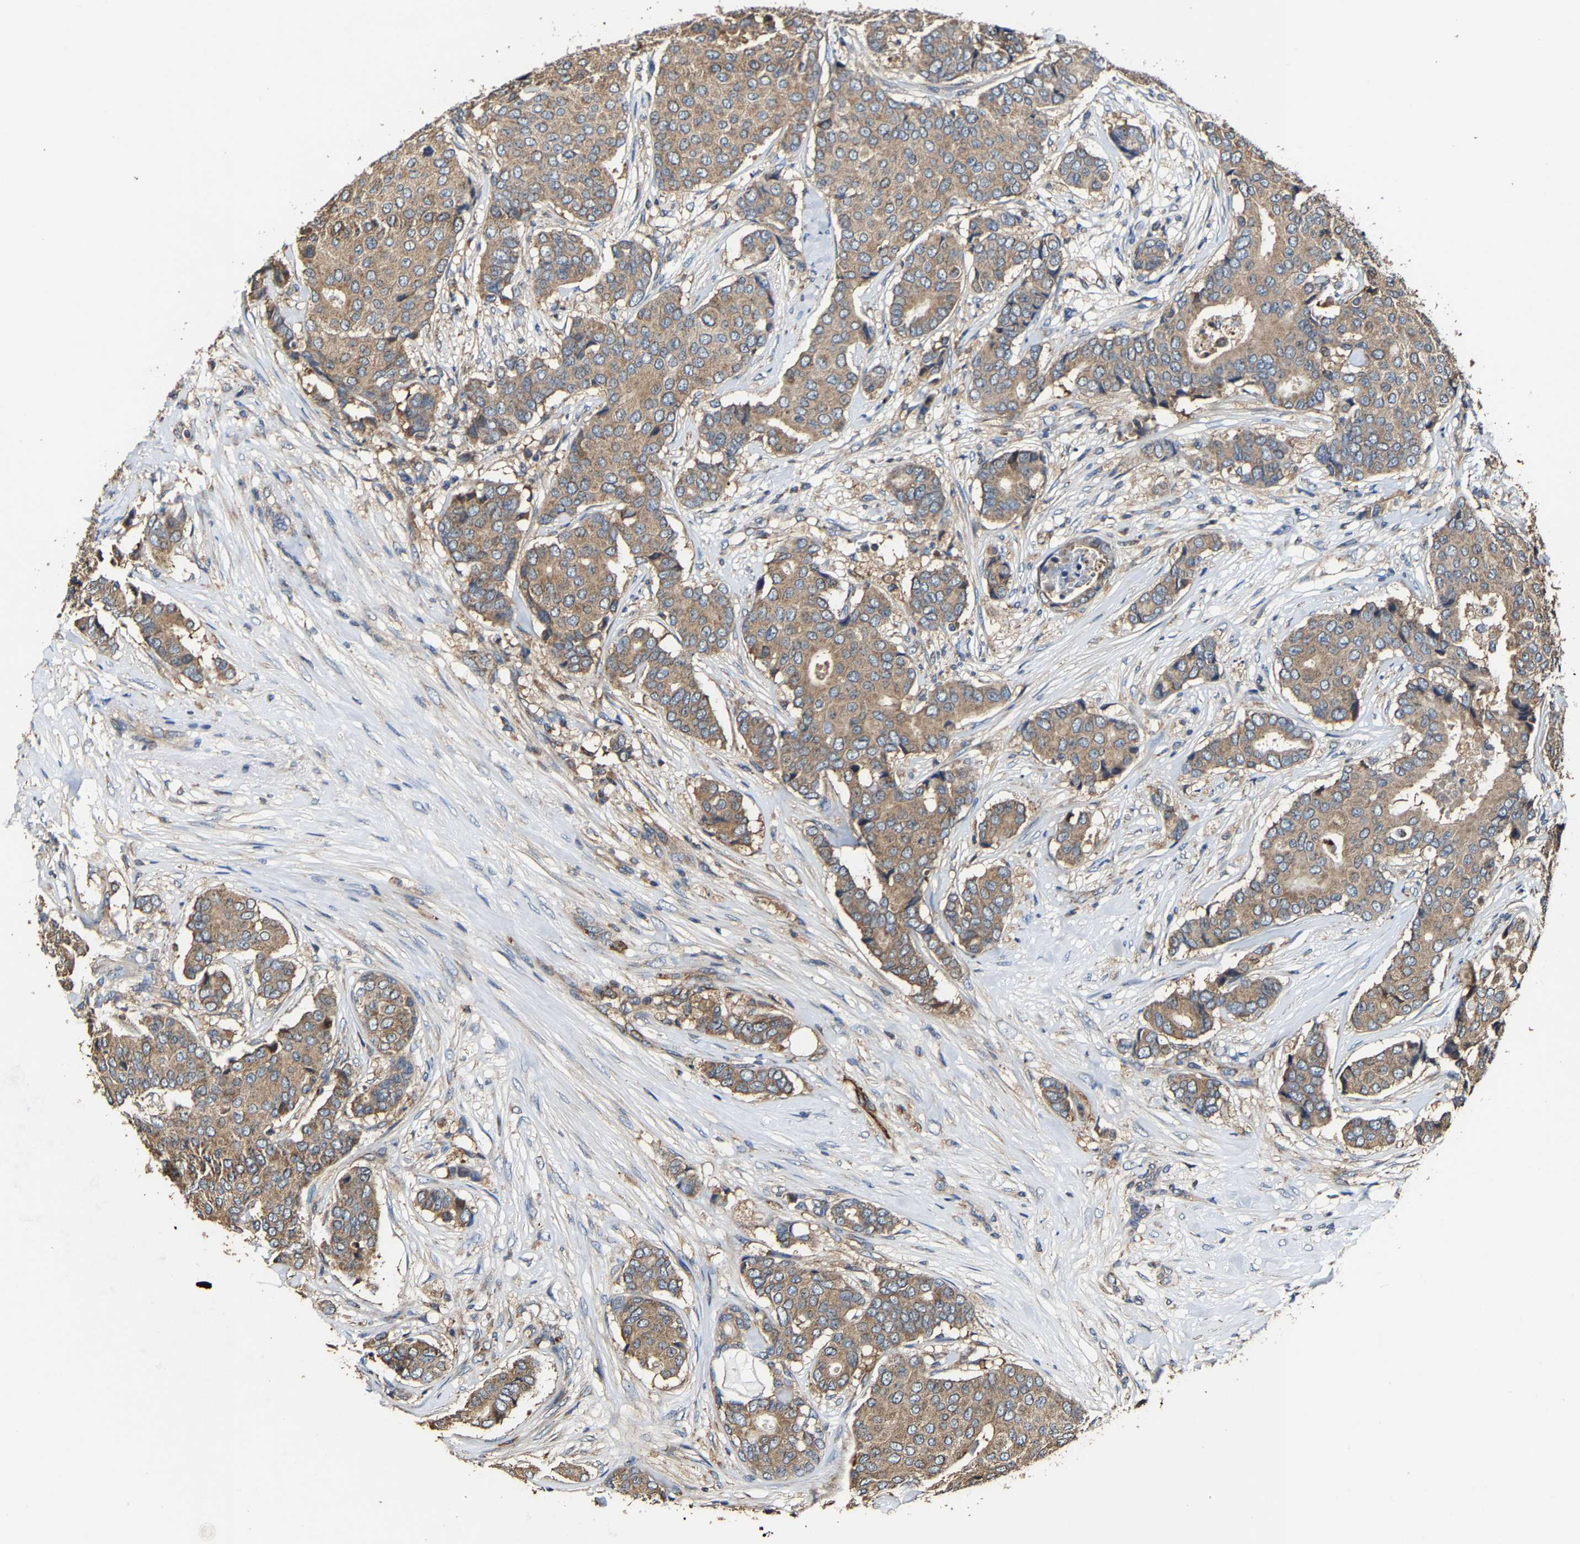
{"staining": {"intensity": "moderate", "quantity": ">75%", "location": "cytoplasmic/membranous"}, "tissue": "breast cancer", "cell_type": "Tumor cells", "image_type": "cancer", "snomed": [{"axis": "morphology", "description": "Duct carcinoma"}, {"axis": "topography", "description": "Breast"}], "caption": "Moderate cytoplasmic/membranous protein expression is appreciated in about >75% of tumor cells in breast invasive ductal carcinoma.", "gene": "GFRA3", "patient": {"sex": "female", "age": 75}}